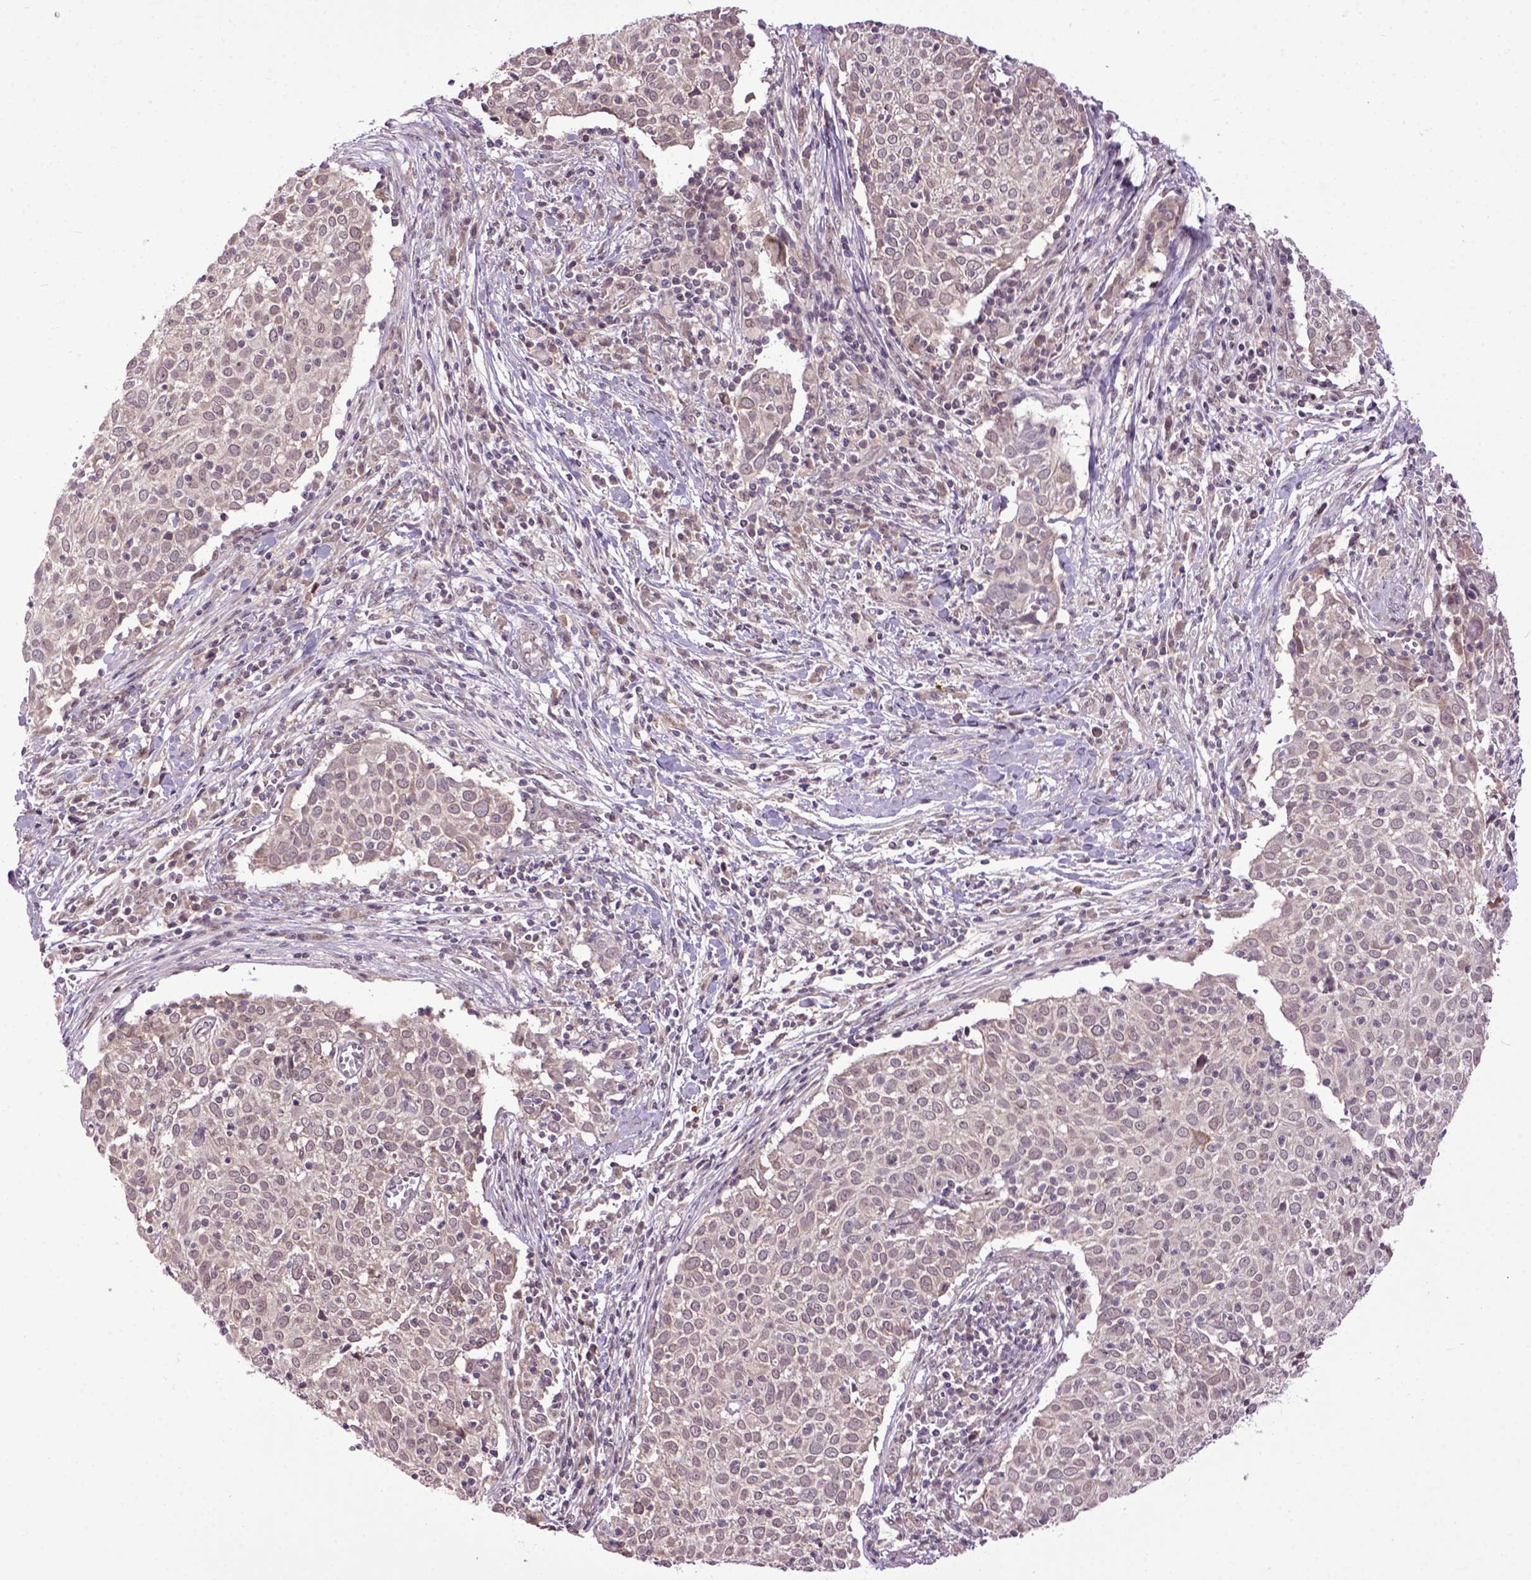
{"staining": {"intensity": "weak", "quantity": "<25%", "location": "cytoplasmic/membranous"}, "tissue": "cervical cancer", "cell_type": "Tumor cells", "image_type": "cancer", "snomed": [{"axis": "morphology", "description": "Squamous cell carcinoma, NOS"}, {"axis": "topography", "description": "Cervix"}], "caption": "The image exhibits no significant expression in tumor cells of squamous cell carcinoma (cervical).", "gene": "RAB43", "patient": {"sex": "female", "age": 39}}